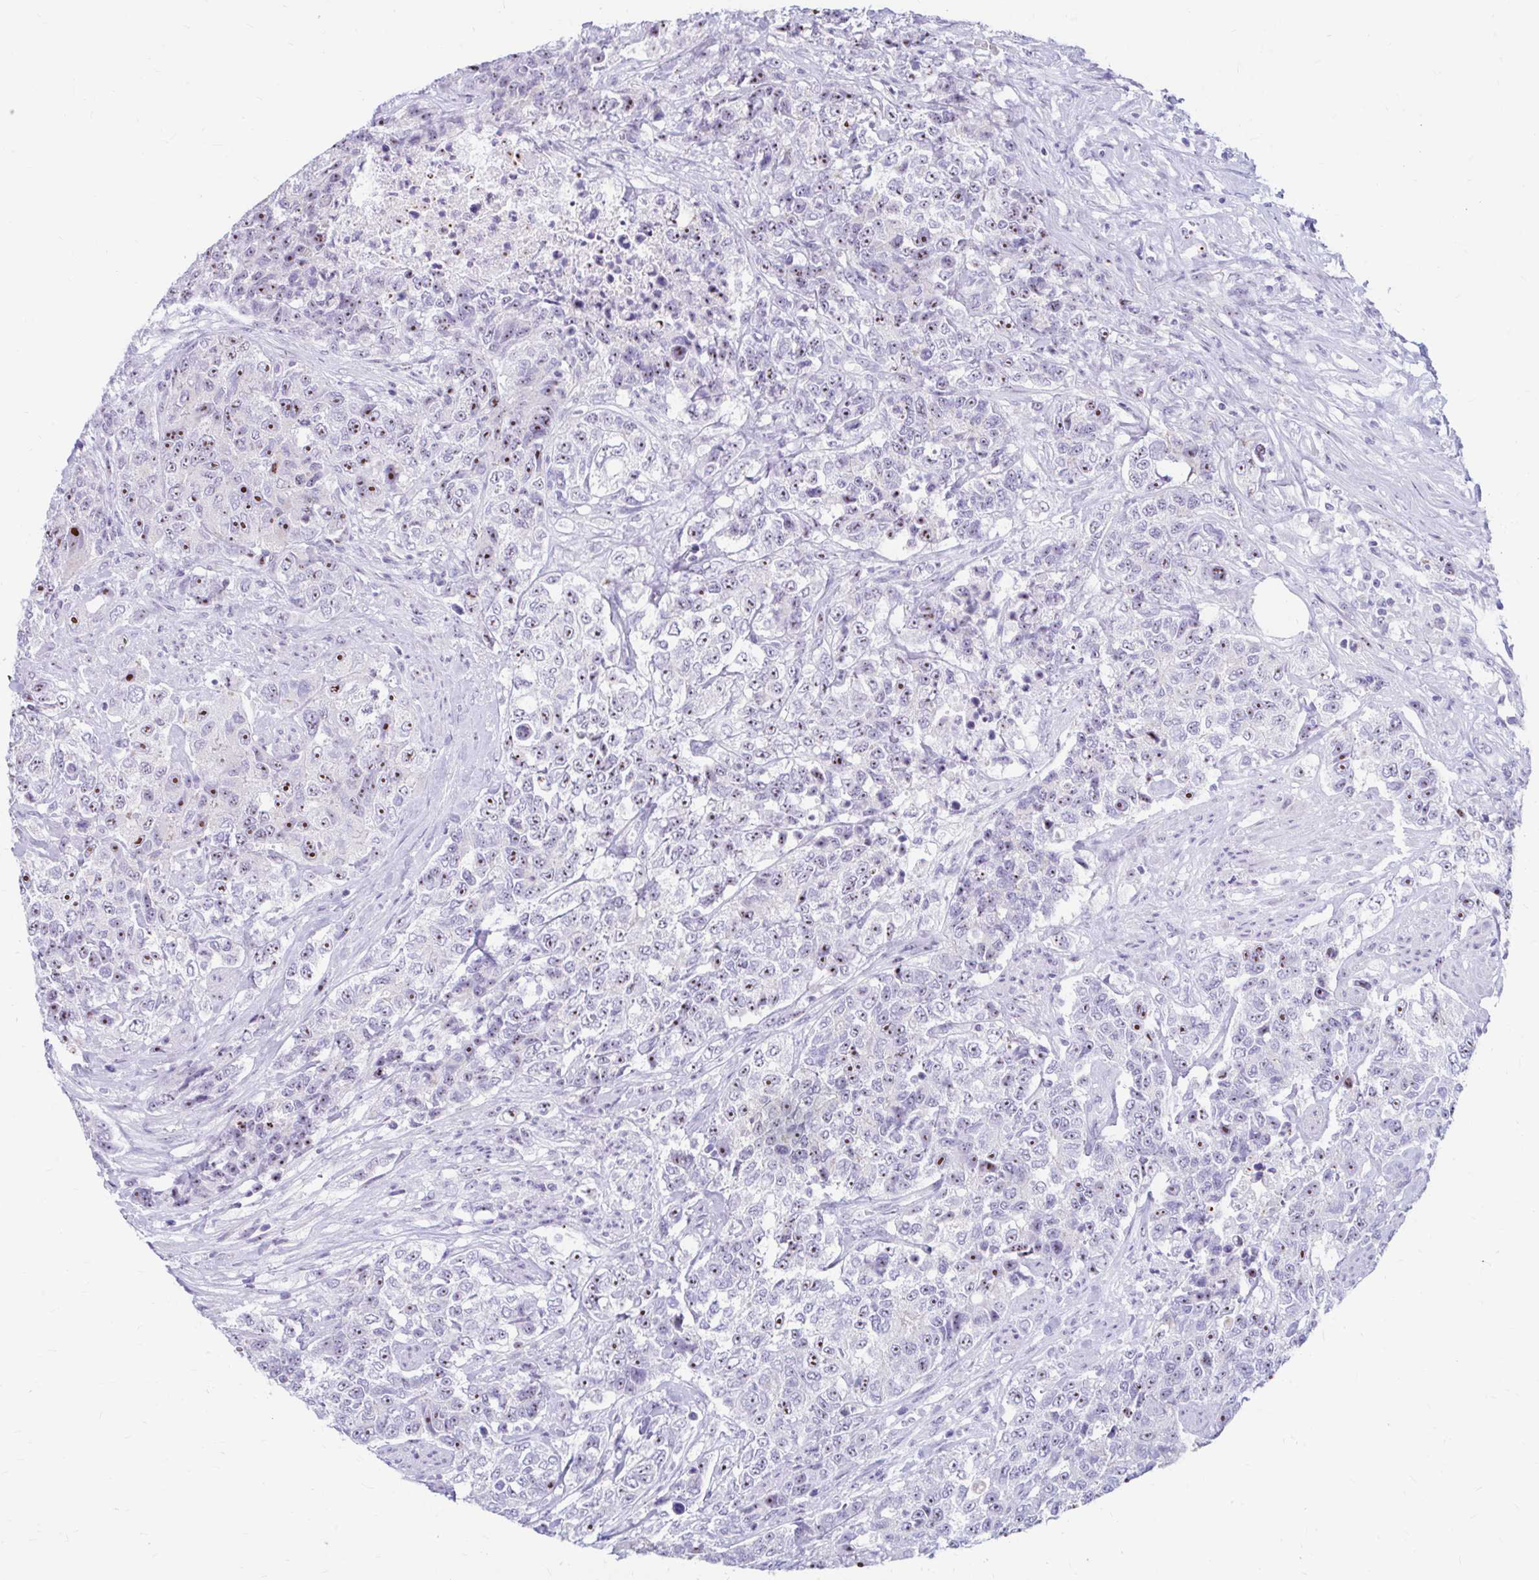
{"staining": {"intensity": "moderate", "quantity": ">75%", "location": "nuclear"}, "tissue": "urothelial cancer", "cell_type": "Tumor cells", "image_type": "cancer", "snomed": [{"axis": "morphology", "description": "Urothelial carcinoma, High grade"}, {"axis": "topography", "description": "Urinary bladder"}], "caption": "High-magnification brightfield microscopy of urothelial cancer stained with DAB (brown) and counterstained with hematoxylin (blue). tumor cells exhibit moderate nuclear expression is seen in about>75% of cells.", "gene": "FTSJ3", "patient": {"sex": "female", "age": 78}}